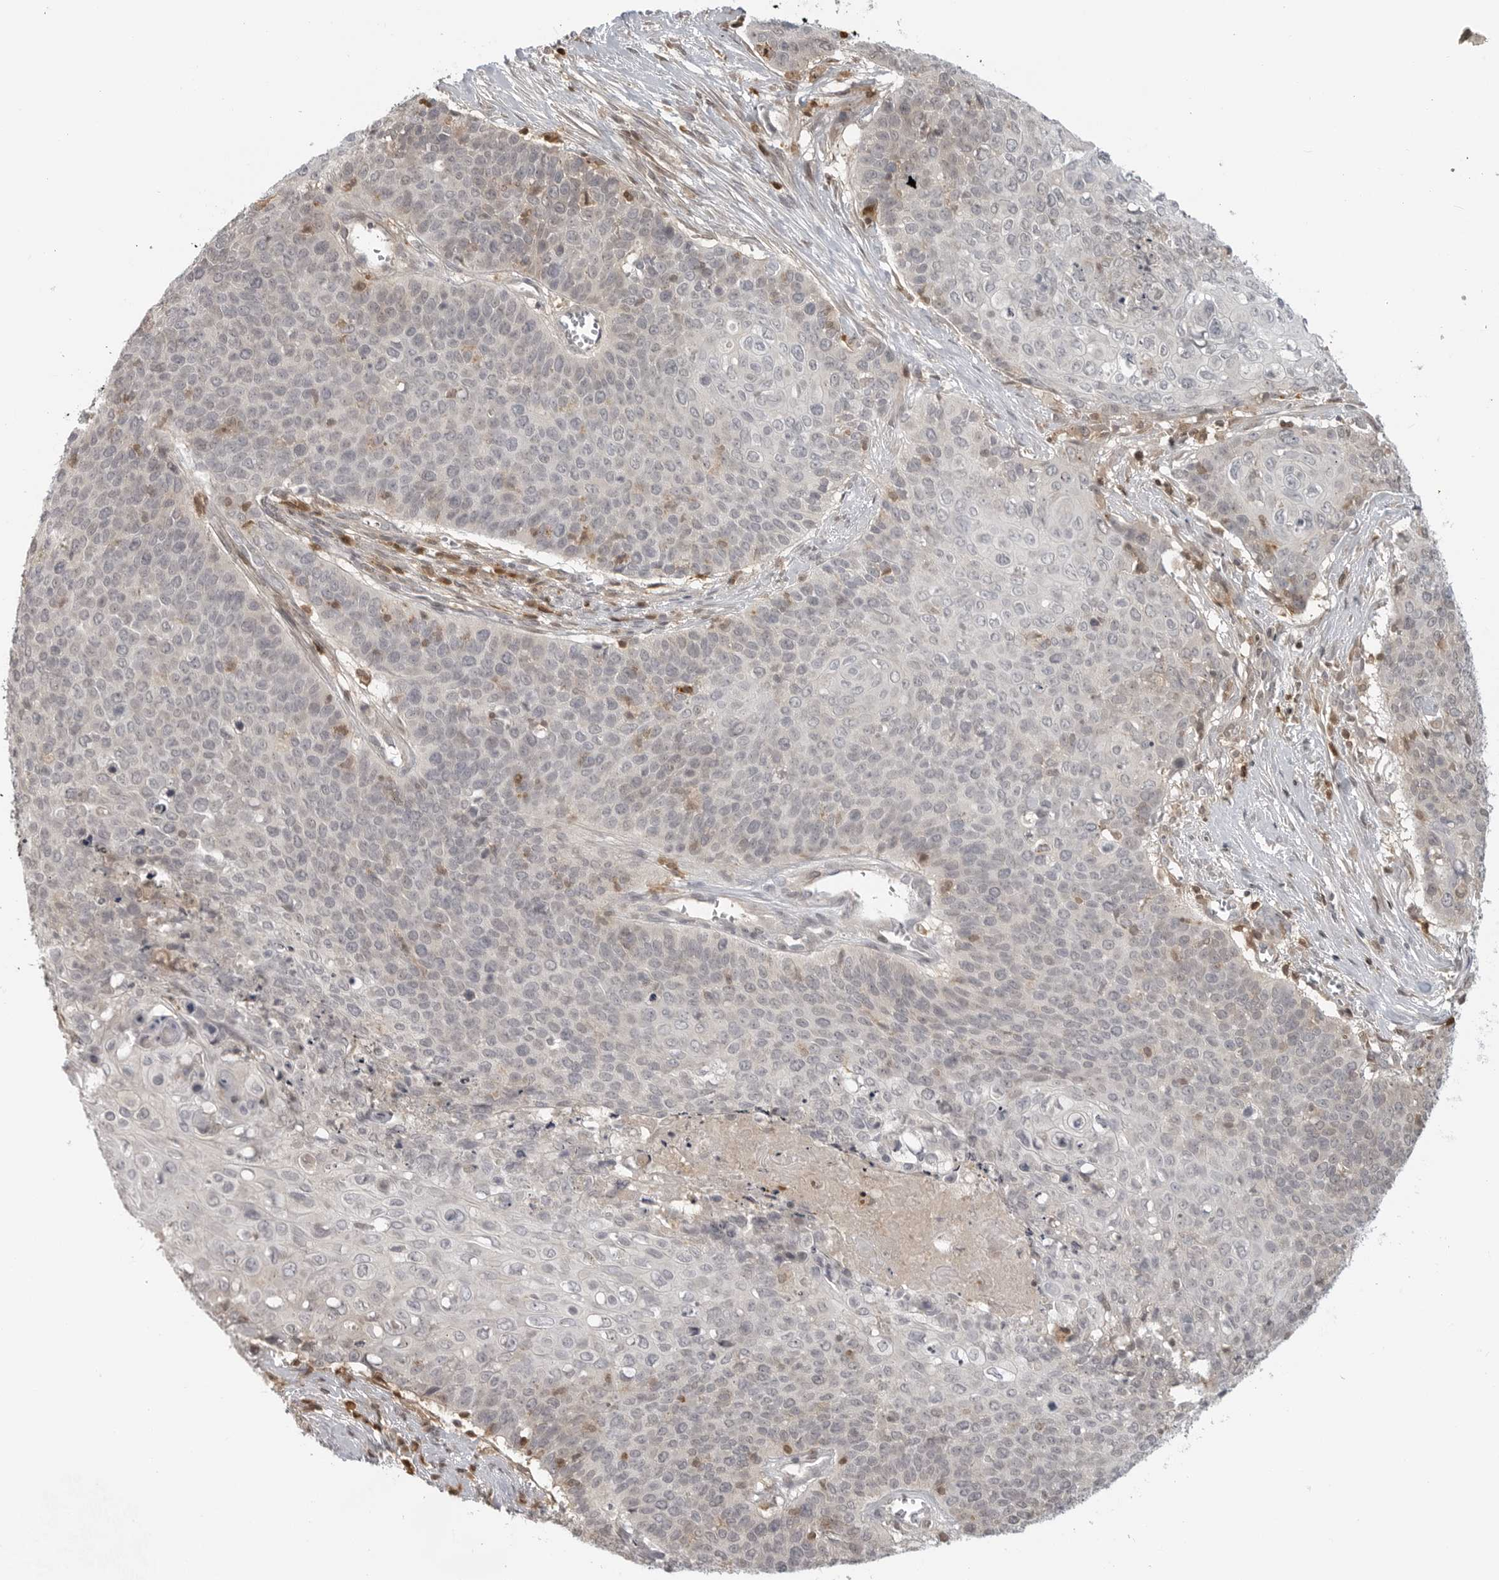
{"staining": {"intensity": "negative", "quantity": "none", "location": "none"}, "tissue": "cervical cancer", "cell_type": "Tumor cells", "image_type": "cancer", "snomed": [{"axis": "morphology", "description": "Squamous cell carcinoma, NOS"}, {"axis": "topography", "description": "Cervix"}], "caption": "A high-resolution micrograph shows IHC staining of cervical cancer (squamous cell carcinoma), which reveals no significant staining in tumor cells. Brightfield microscopy of IHC stained with DAB (brown) and hematoxylin (blue), captured at high magnification.", "gene": "CTIF", "patient": {"sex": "female", "age": 39}}